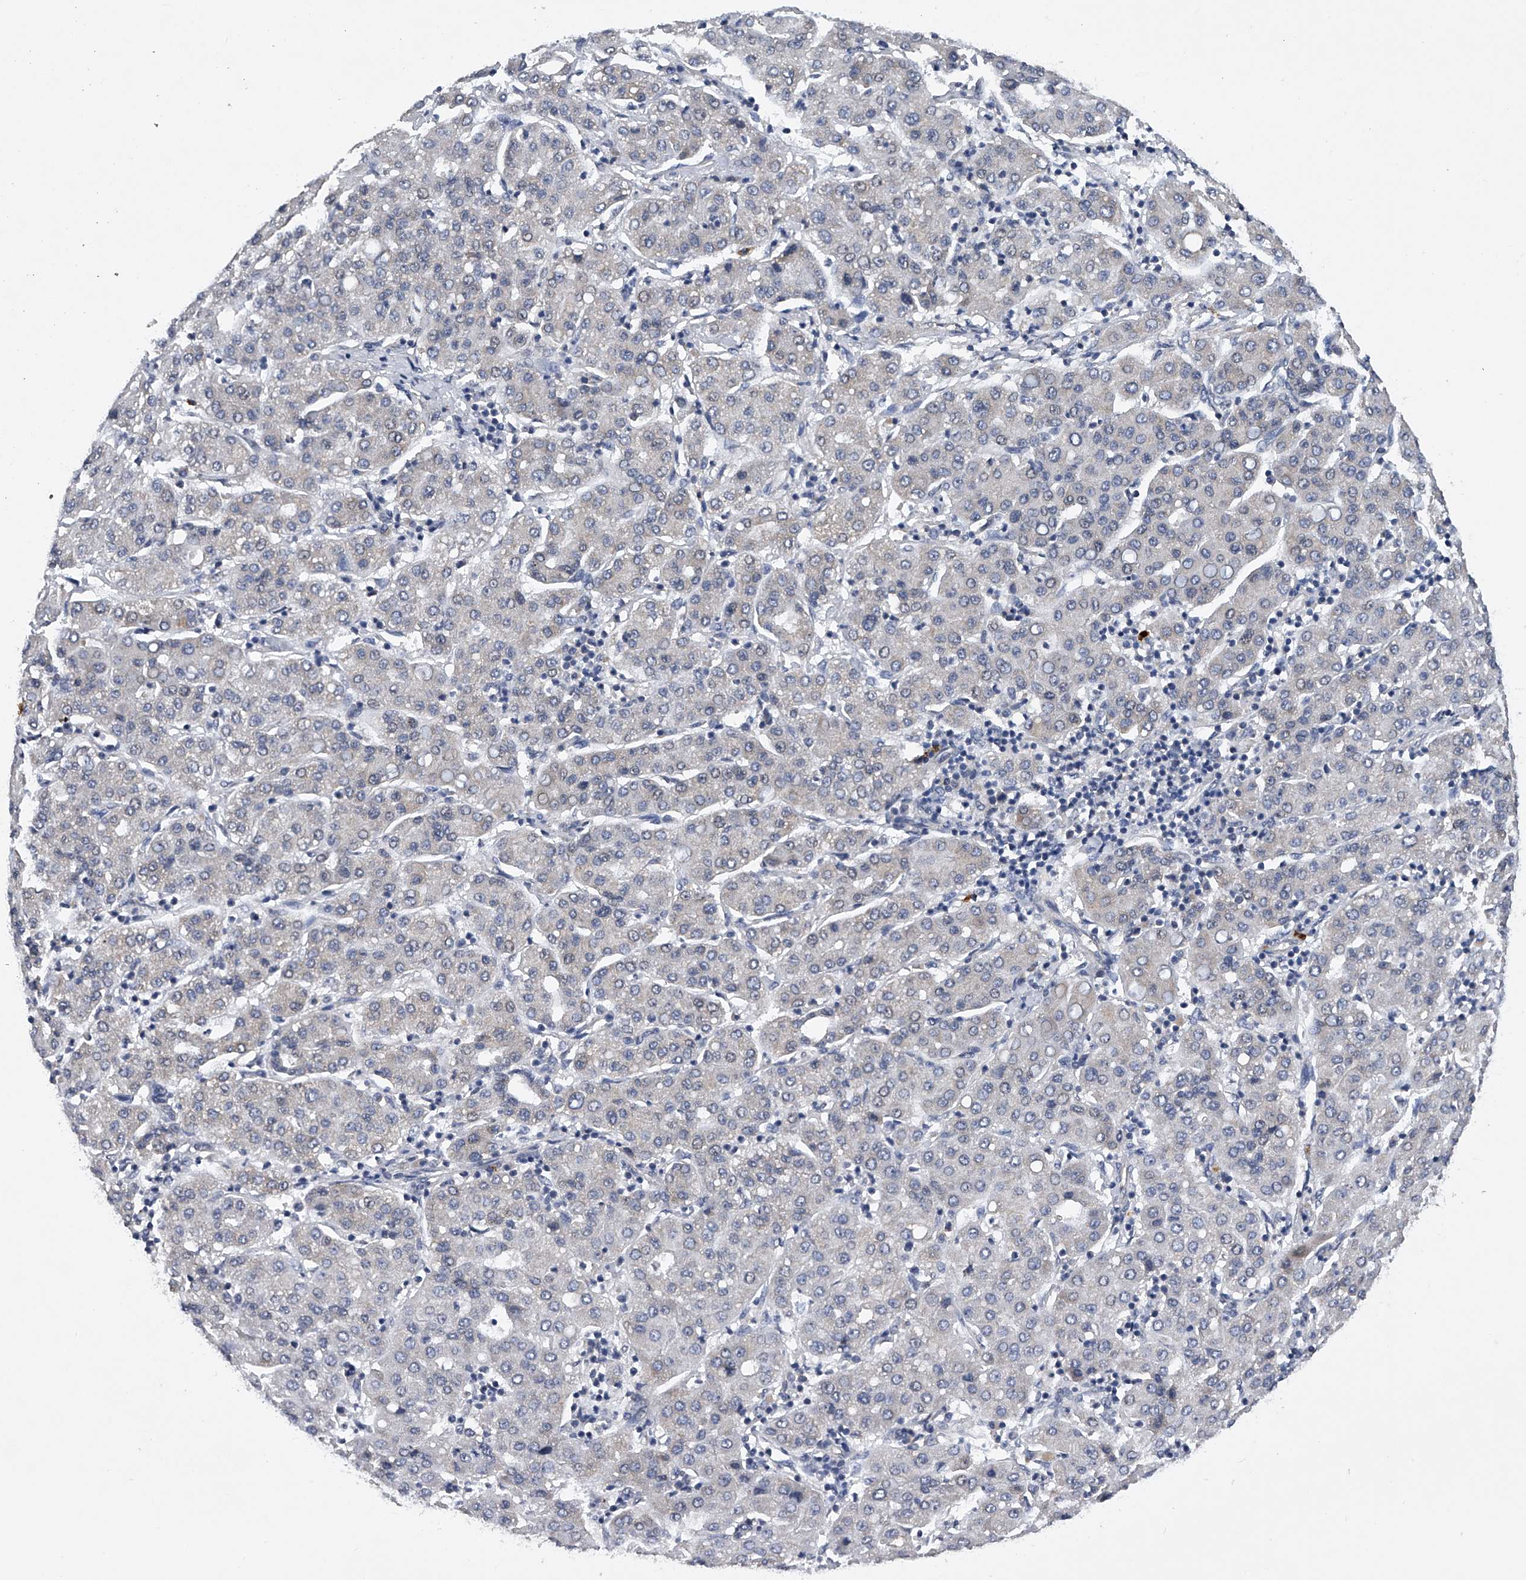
{"staining": {"intensity": "negative", "quantity": "none", "location": "none"}, "tissue": "liver cancer", "cell_type": "Tumor cells", "image_type": "cancer", "snomed": [{"axis": "morphology", "description": "Carcinoma, Hepatocellular, NOS"}, {"axis": "topography", "description": "Liver"}], "caption": "Tumor cells show no significant positivity in liver hepatocellular carcinoma.", "gene": "RNF5", "patient": {"sex": "male", "age": 65}}